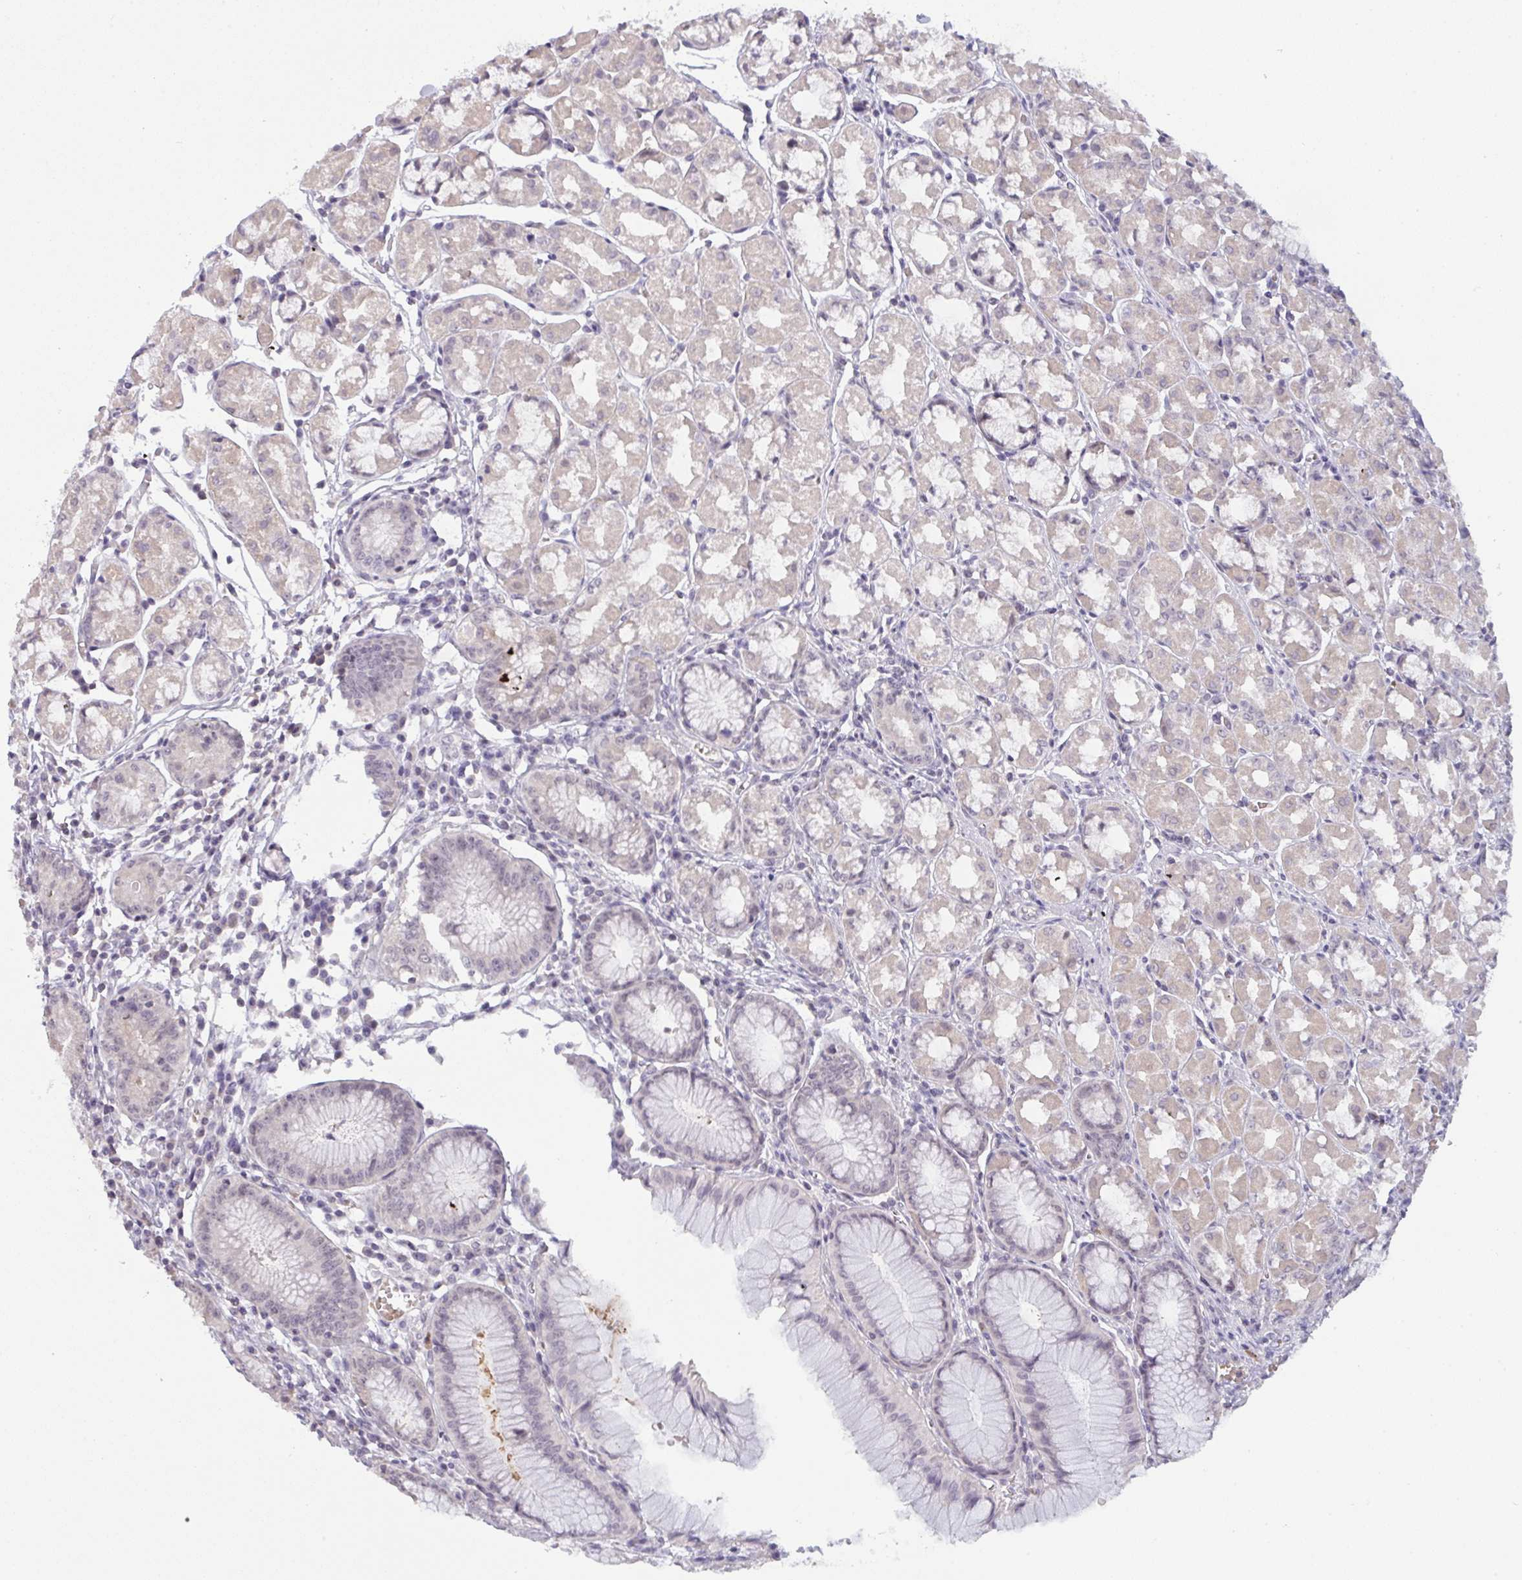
{"staining": {"intensity": "weak", "quantity": "25%-75%", "location": "cytoplasmic/membranous"}, "tissue": "stomach", "cell_type": "Glandular cells", "image_type": "normal", "snomed": [{"axis": "morphology", "description": "Normal tissue, NOS"}, {"axis": "topography", "description": "Stomach"}], "caption": "Brown immunohistochemical staining in benign human stomach demonstrates weak cytoplasmic/membranous positivity in about 25%-75% of glandular cells. (DAB = brown stain, brightfield microscopy at high magnification).", "gene": "ZNF784", "patient": {"sex": "male", "age": 55}}